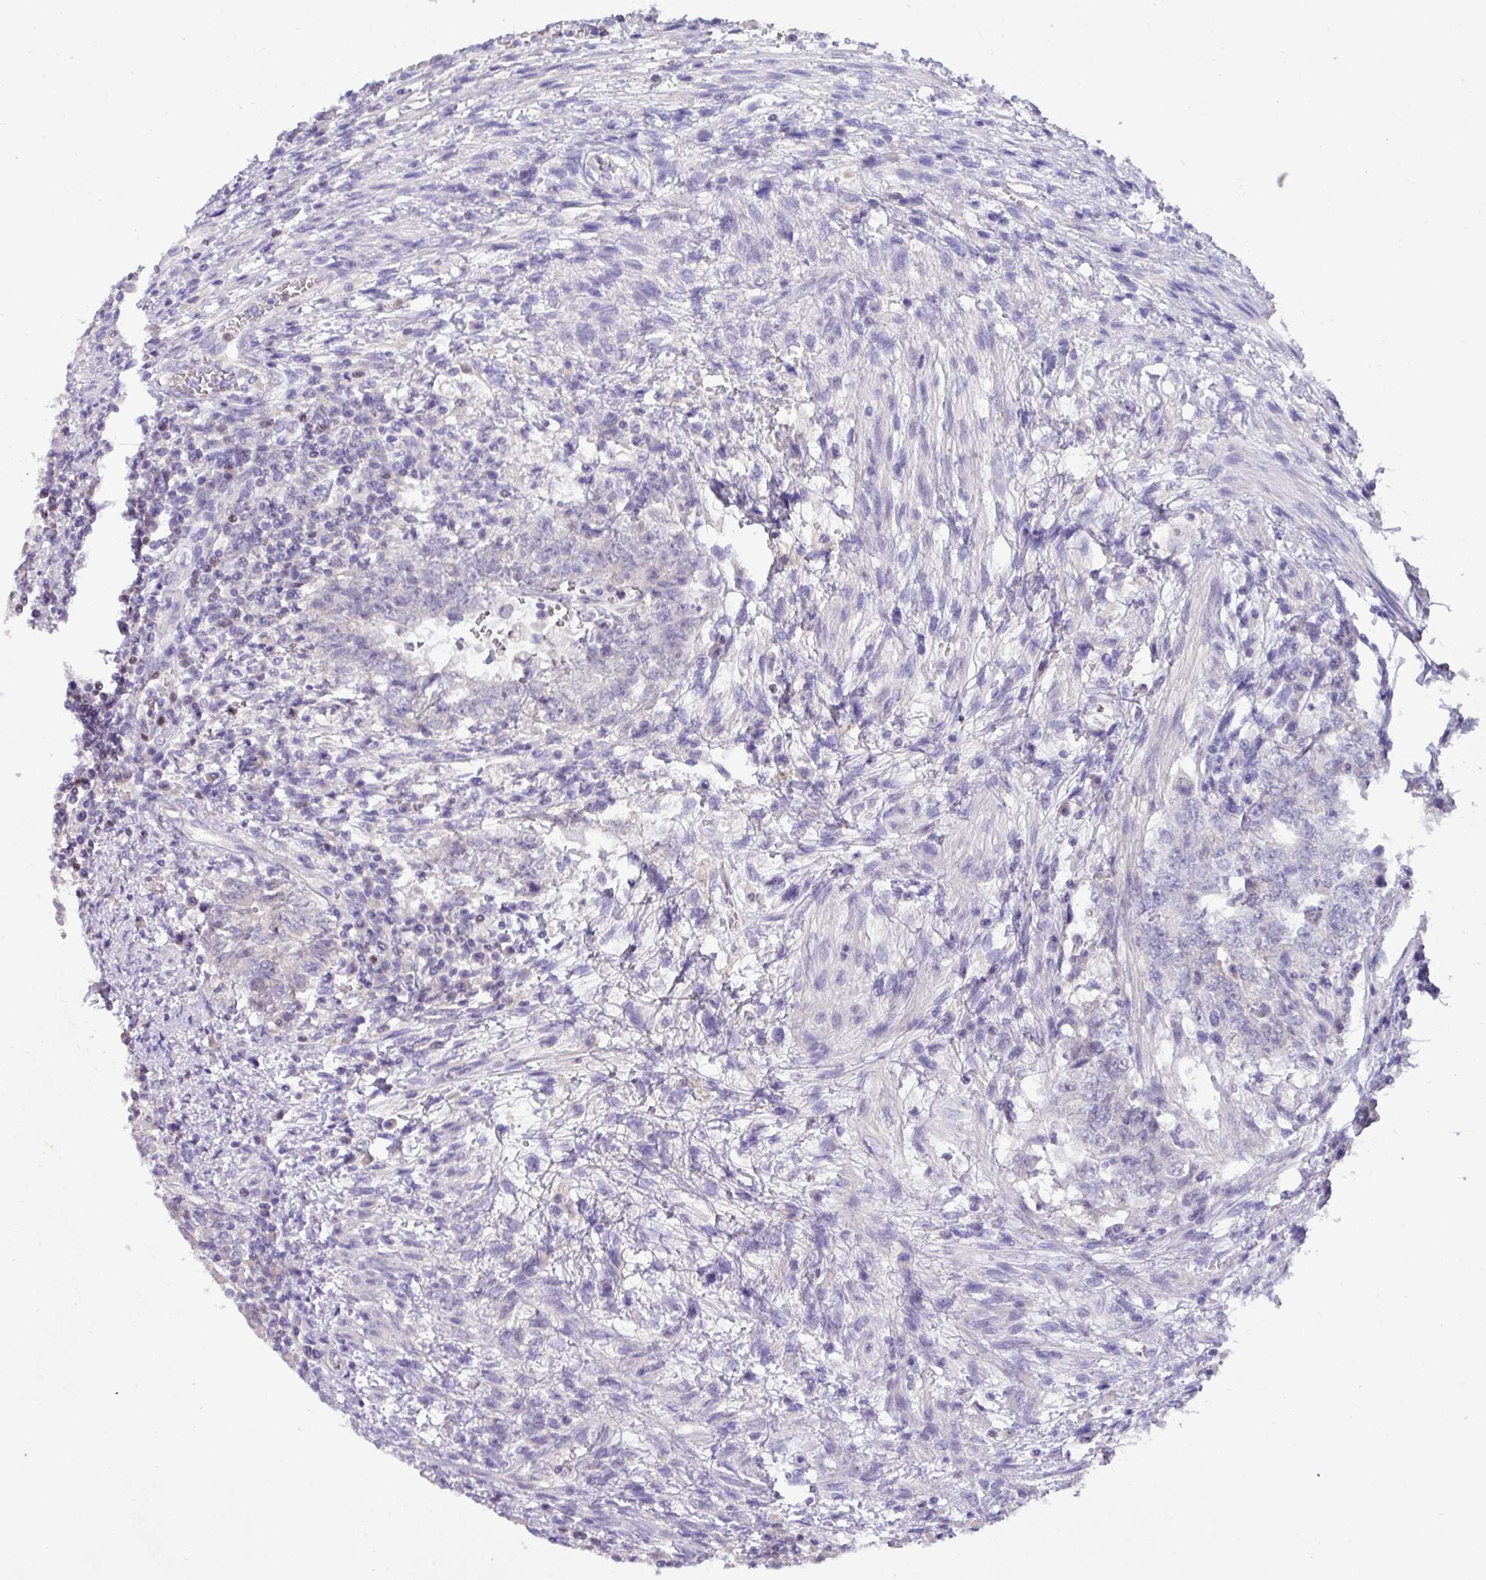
{"staining": {"intensity": "negative", "quantity": "none", "location": "none"}, "tissue": "testis cancer", "cell_type": "Tumor cells", "image_type": "cancer", "snomed": [{"axis": "morphology", "description": "Carcinoma, Embryonal, NOS"}, {"axis": "topography", "description": "Testis"}], "caption": "Testis cancer (embryonal carcinoma) was stained to show a protein in brown. There is no significant positivity in tumor cells. (DAB (3,3'-diaminobenzidine) immunohistochemistry, high magnification).", "gene": "PAX8", "patient": {"sex": "male", "age": 26}}